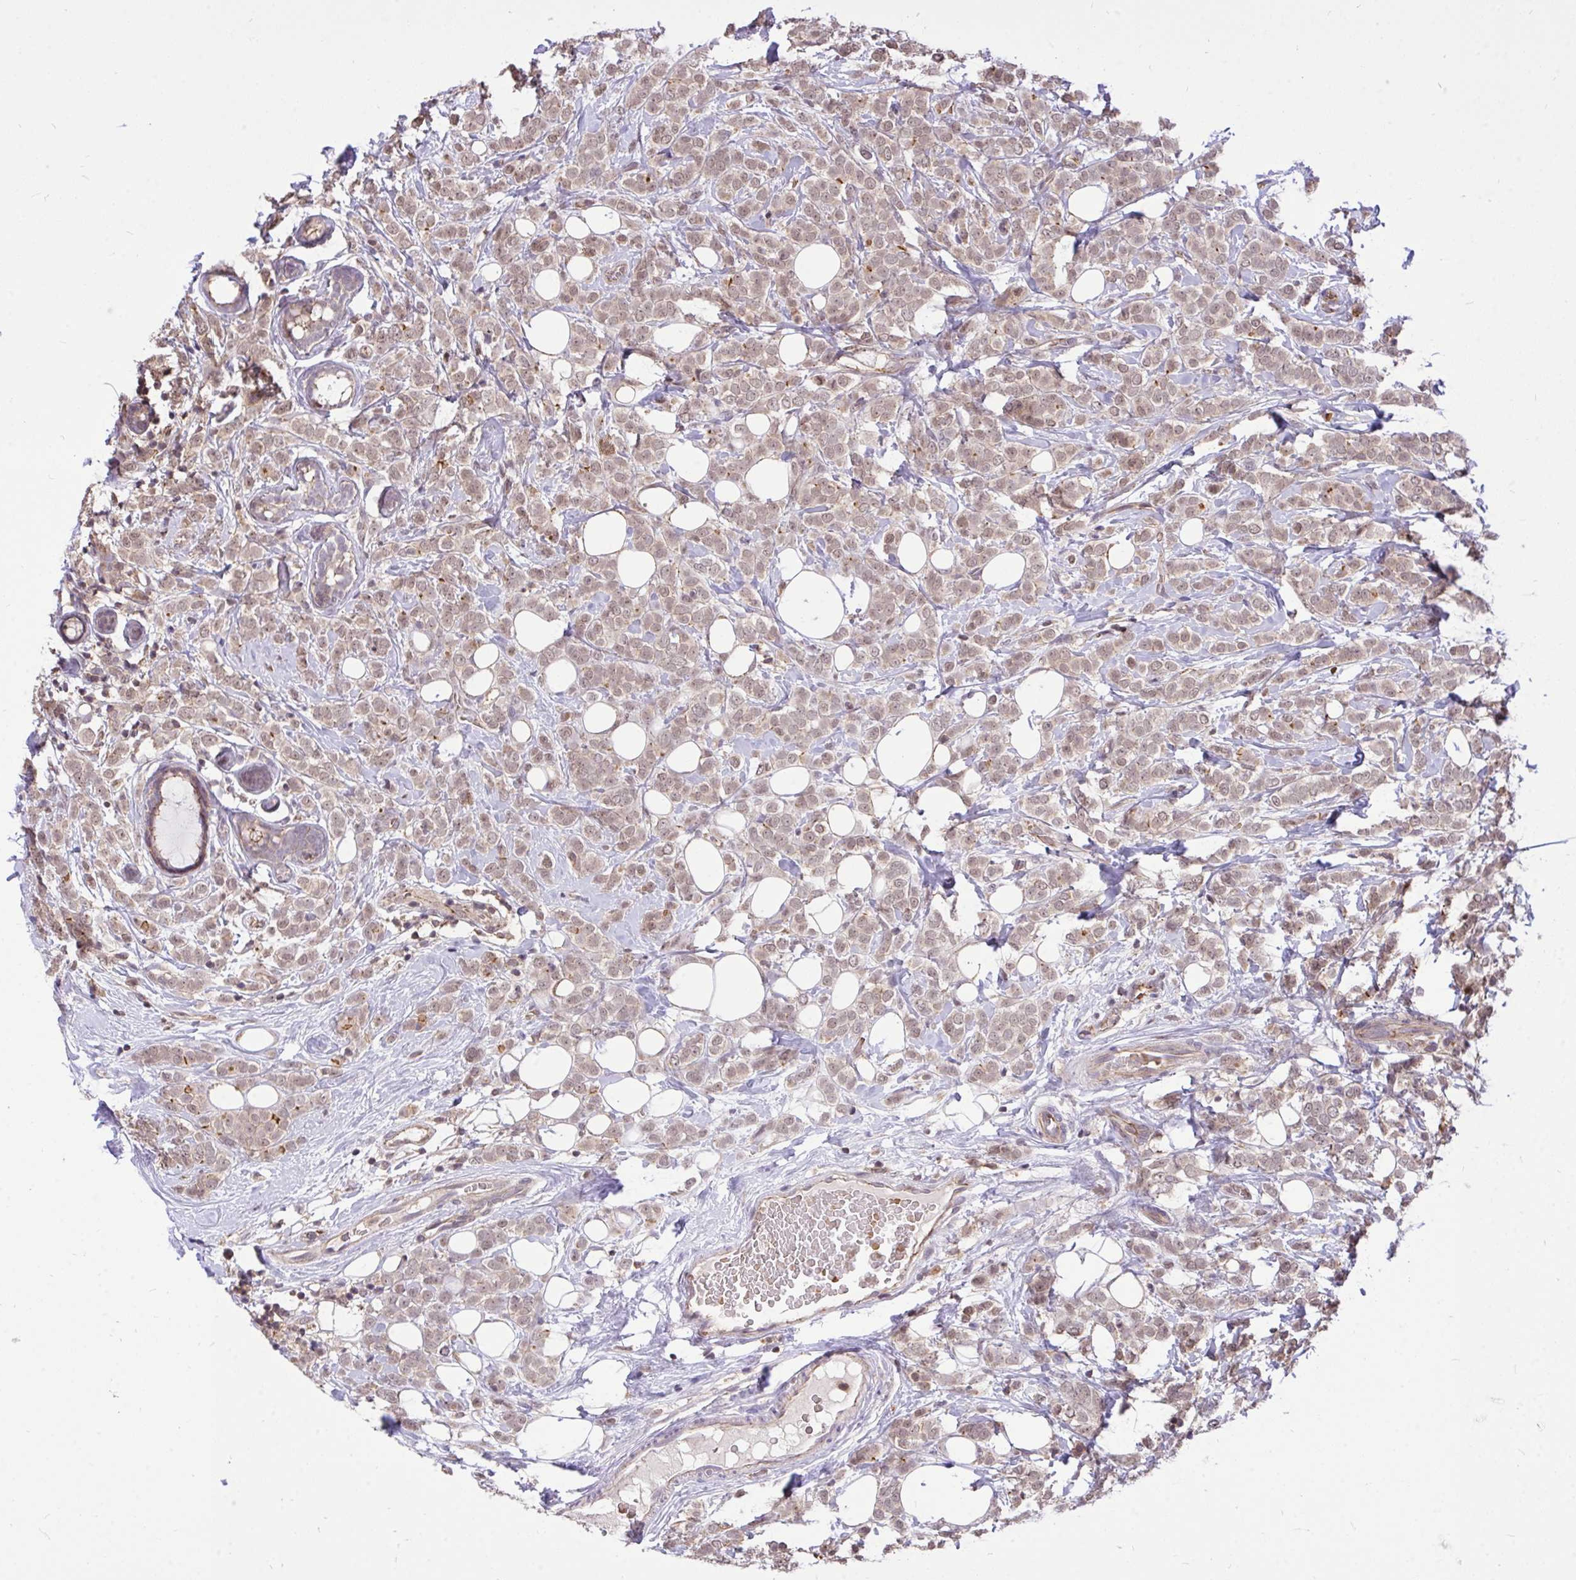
{"staining": {"intensity": "weak", "quantity": ">75%", "location": "cytoplasmic/membranous,nuclear"}, "tissue": "breast cancer", "cell_type": "Tumor cells", "image_type": "cancer", "snomed": [{"axis": "morphology", "description": "Lobular carcinoma"}, {"axis": "topography", "description": "Breast"}], "caption": "Breast lobular carcinoma stained with DAB IHC displays low levels of weak cytoplasmic/membranous and nuclear staining in about >75% of tumor cells.", "gene": "PPP1CA", "patient": {"sex": "female", "age": 49}}